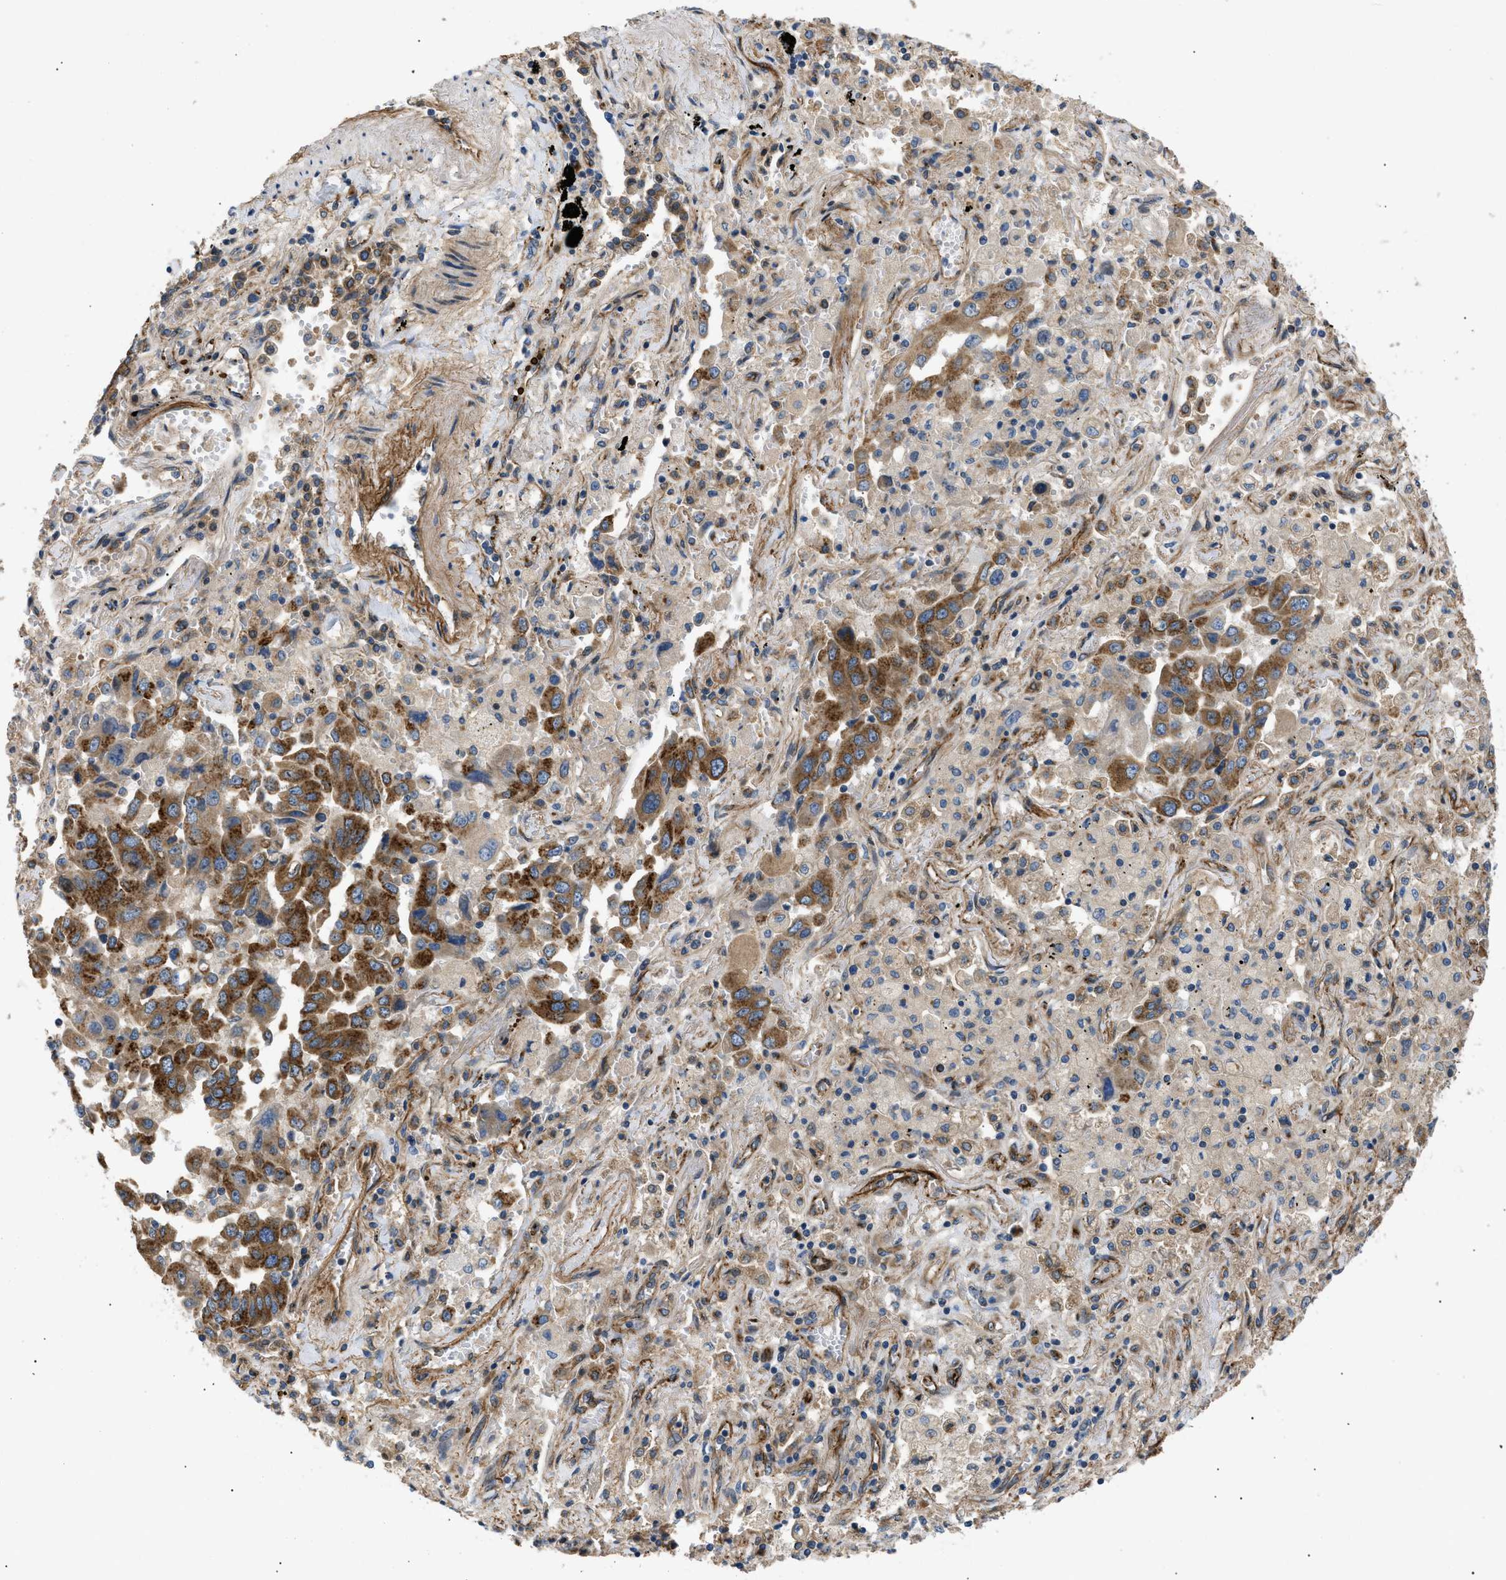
{"staining": {"intensity": "strong", "quantity": ">75%", "location": "cytoplasmic/membranous"}, "tissue": "lung cancer", "cell_type": "Tumor cells", "image_type": "cancer", "snomed": [{"axis": "morphology", "description": "Adenocarcinoma, NOS"}, {"axis": "topography", "description": "Lung"}], "caption": "This is a photomicrograph of IHC staining of adenocarcinoma (lung), which shows strong expression in the cytoplasmic/membranous of tumor cells.", "gene": "LYSMD3", "patient": {"sex": "female", "age": 65}}